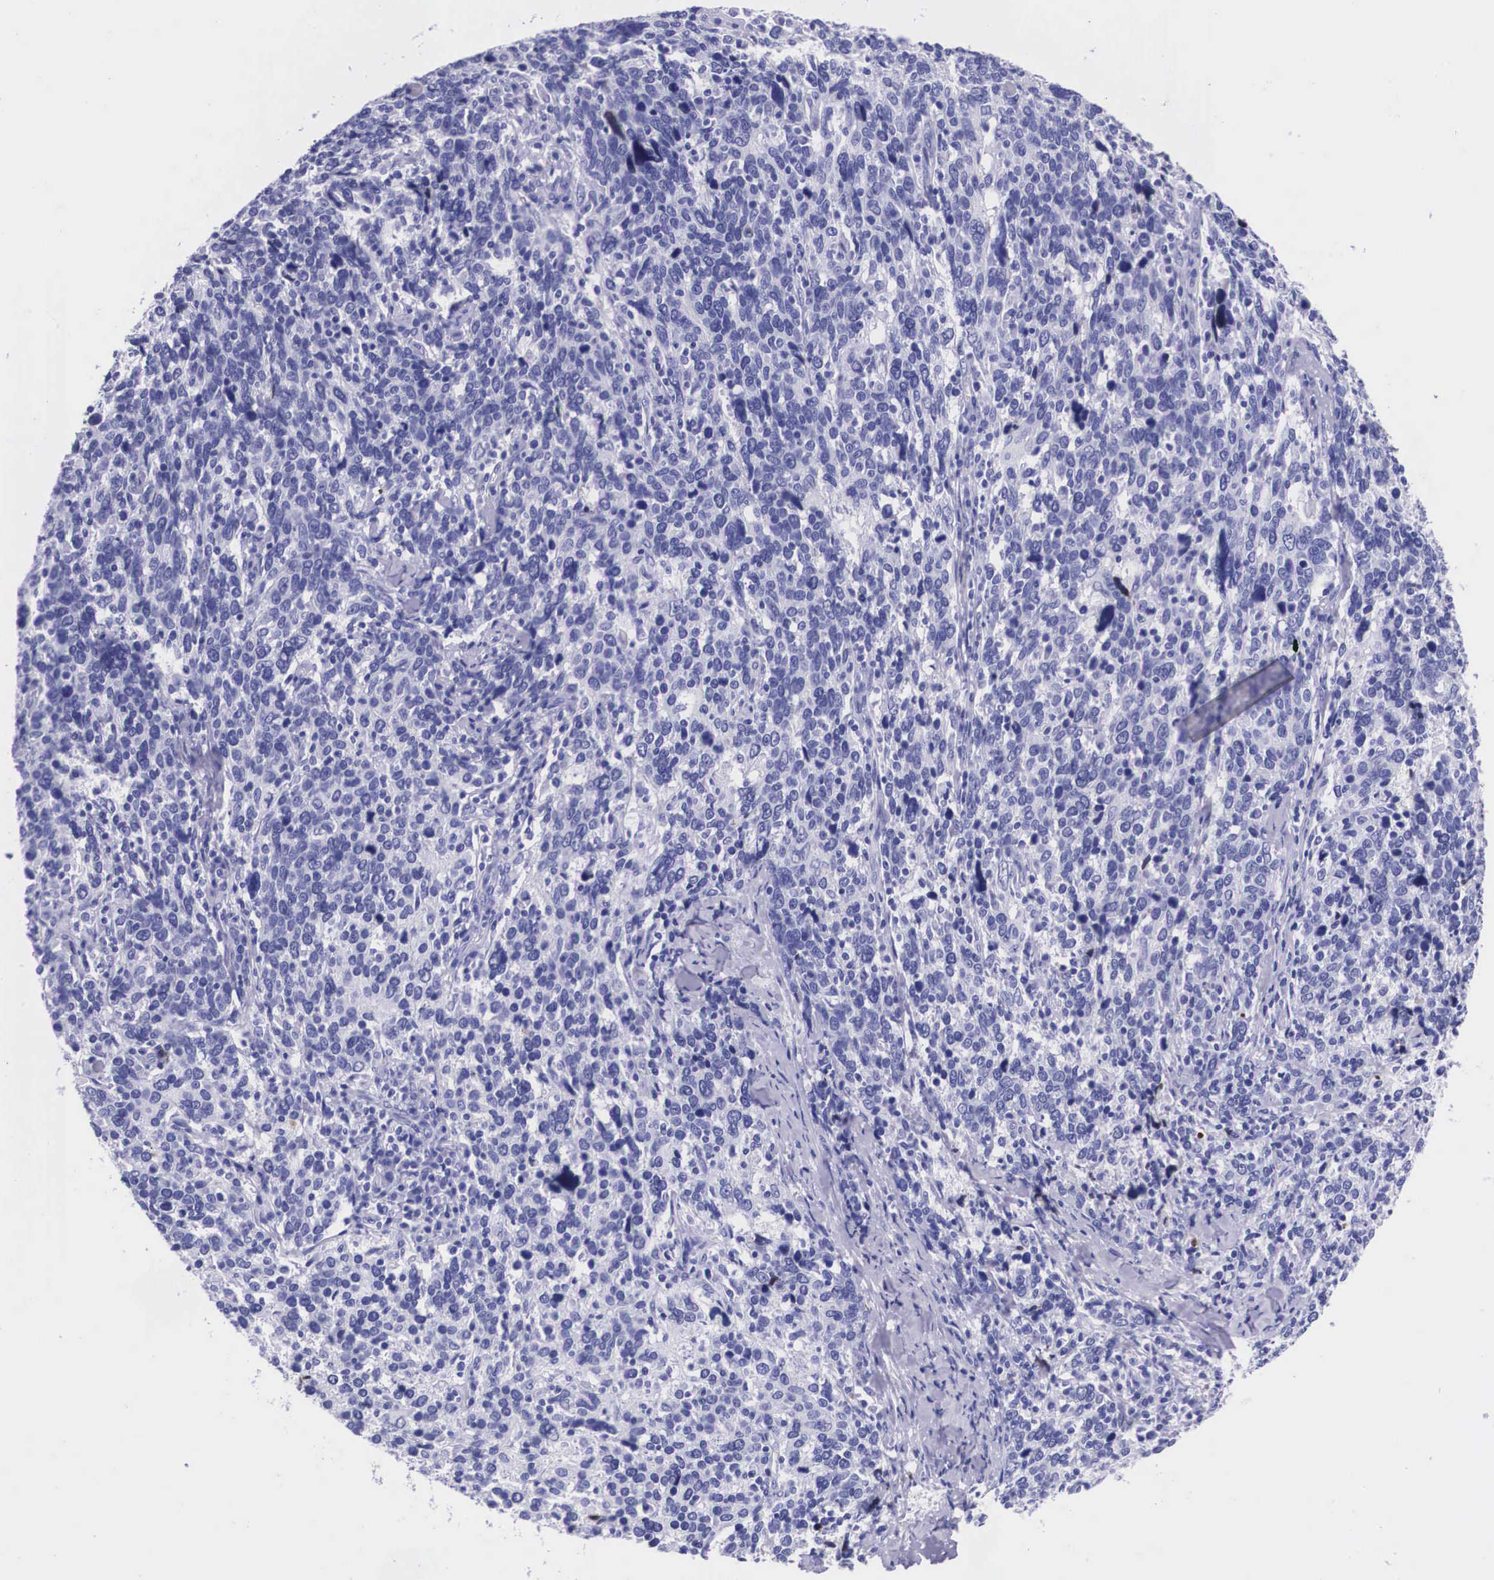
{"staining": {"intensity": "negative", "quantity": "none", "location": "none"}, "tissue": "cervical cancer", "cell_type": "Tumor cells", "image_type": "cancer", "snomed": [{"axis": "morphology", "description": "Squamous cell carcinoma, NOS"}, {"axis": "topography", "description": "Cervix"}], "caption": "Immunohistochemistry image of human squamous cell carcinoma (cervical) stained for a protein (brown), which shows no expression in tumor cells.", "gene": "PLG", "patient": {"sex": "female", "age": 41}}